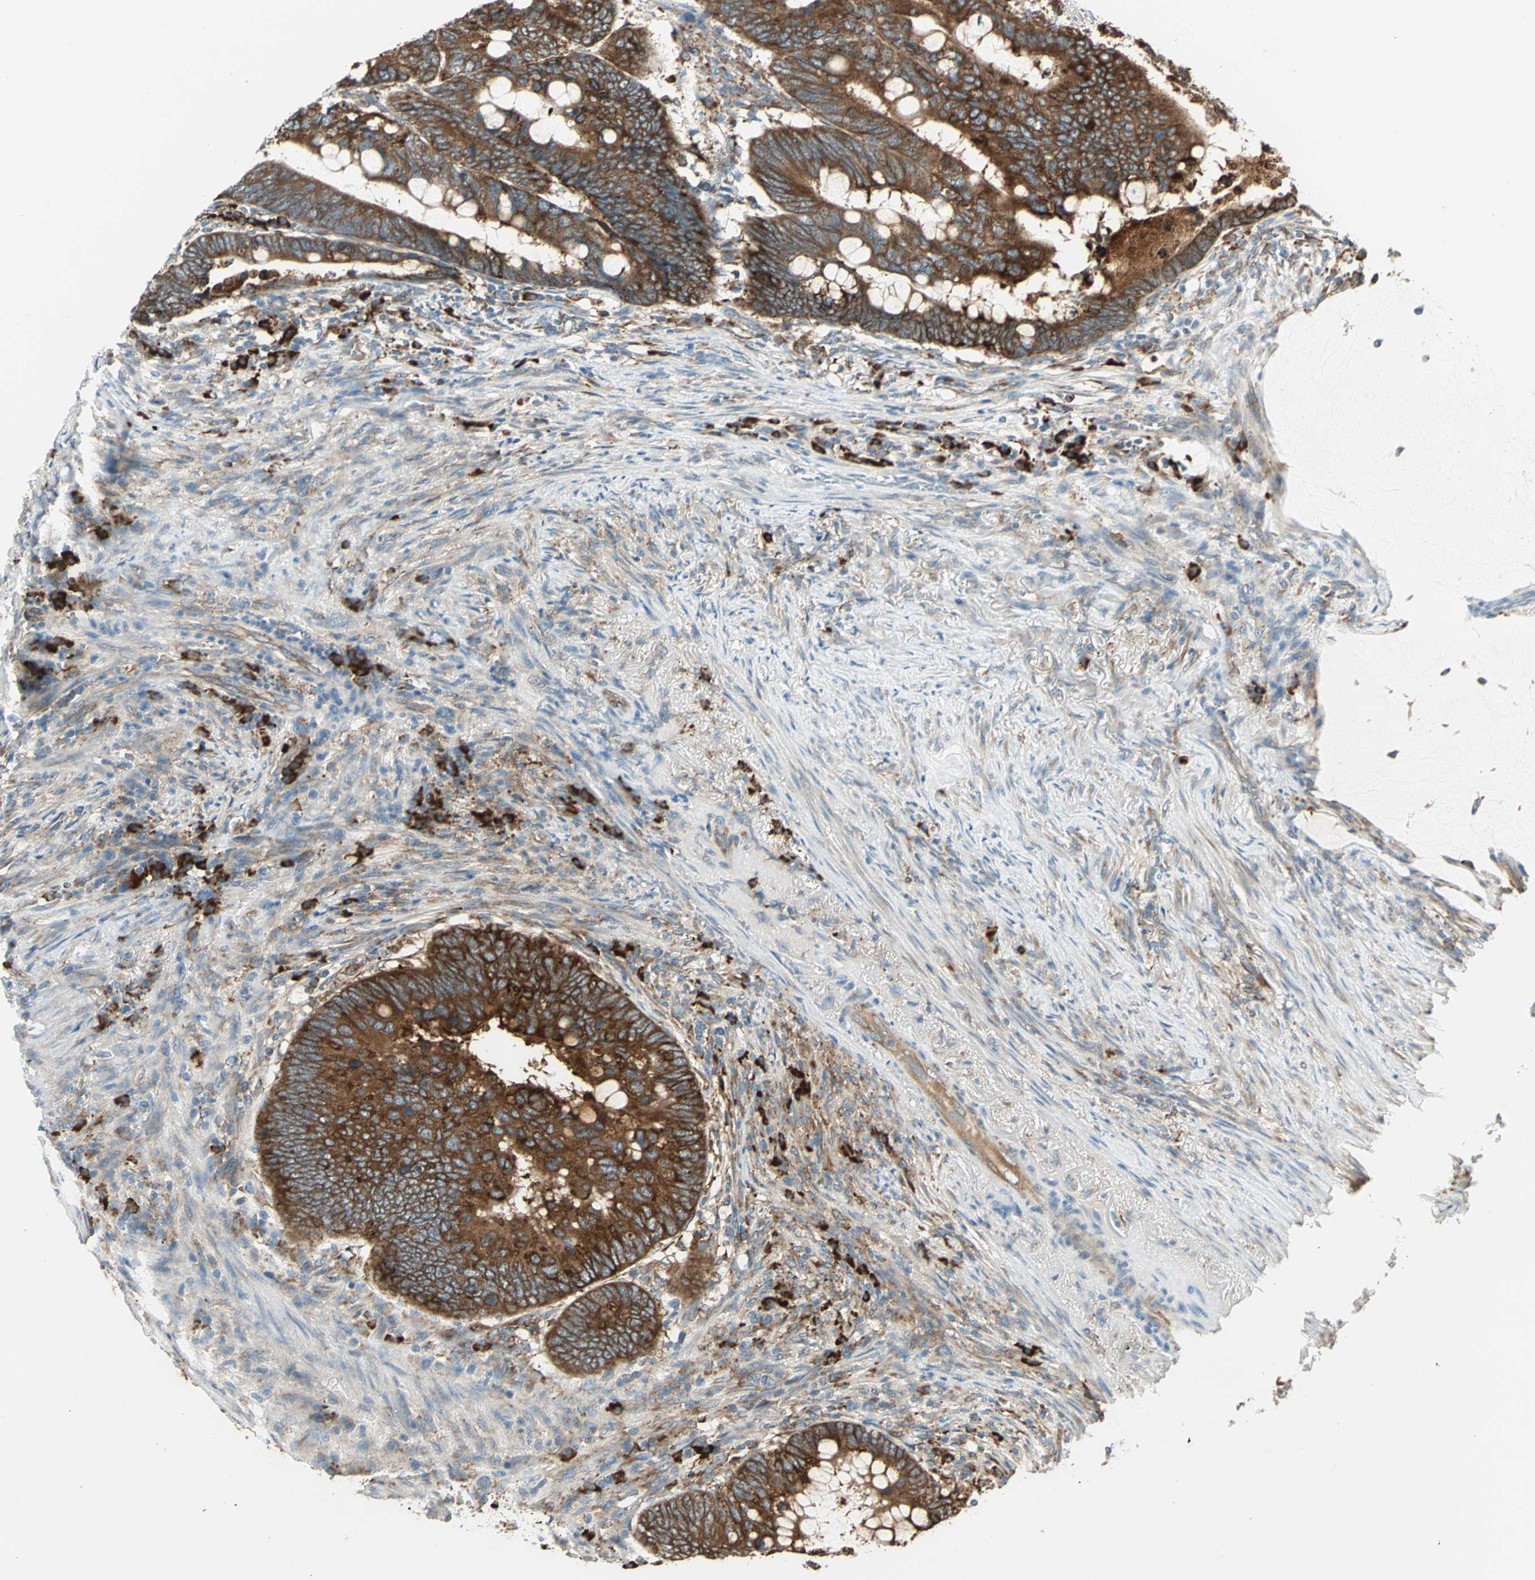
{"staining": {"intensity": "strong", "quantity": ">75%", "location": "cytoplasmic/membranous"}, "tissue": "colorectal cancer", "cell_type": "Tumor cells", "image_type": "cancer", "snomed": [{"axis": "morphology", "description": "Normal tissue, NOS"}, {"axis": "morphology", "description": "Adenocarcinoma, NOS"}, {"axis": "topography", "description": "Rectum"}, {"axis": "topography", "description": "Peripheral nerve tissue"}], "caption": "Immunohistochemistry photomicrograph of neoplastic tissue: human colorectal cancer stained using immunohistochemistry (IHC) shows high levels of strong protein expression localized specifically in the cytoplasmic/membranous of tumor cells, appearing as a cytoplasmic/membranous brown color.", "gene": "PDIA4", "patient": {"sex": "male", "age": 92}}